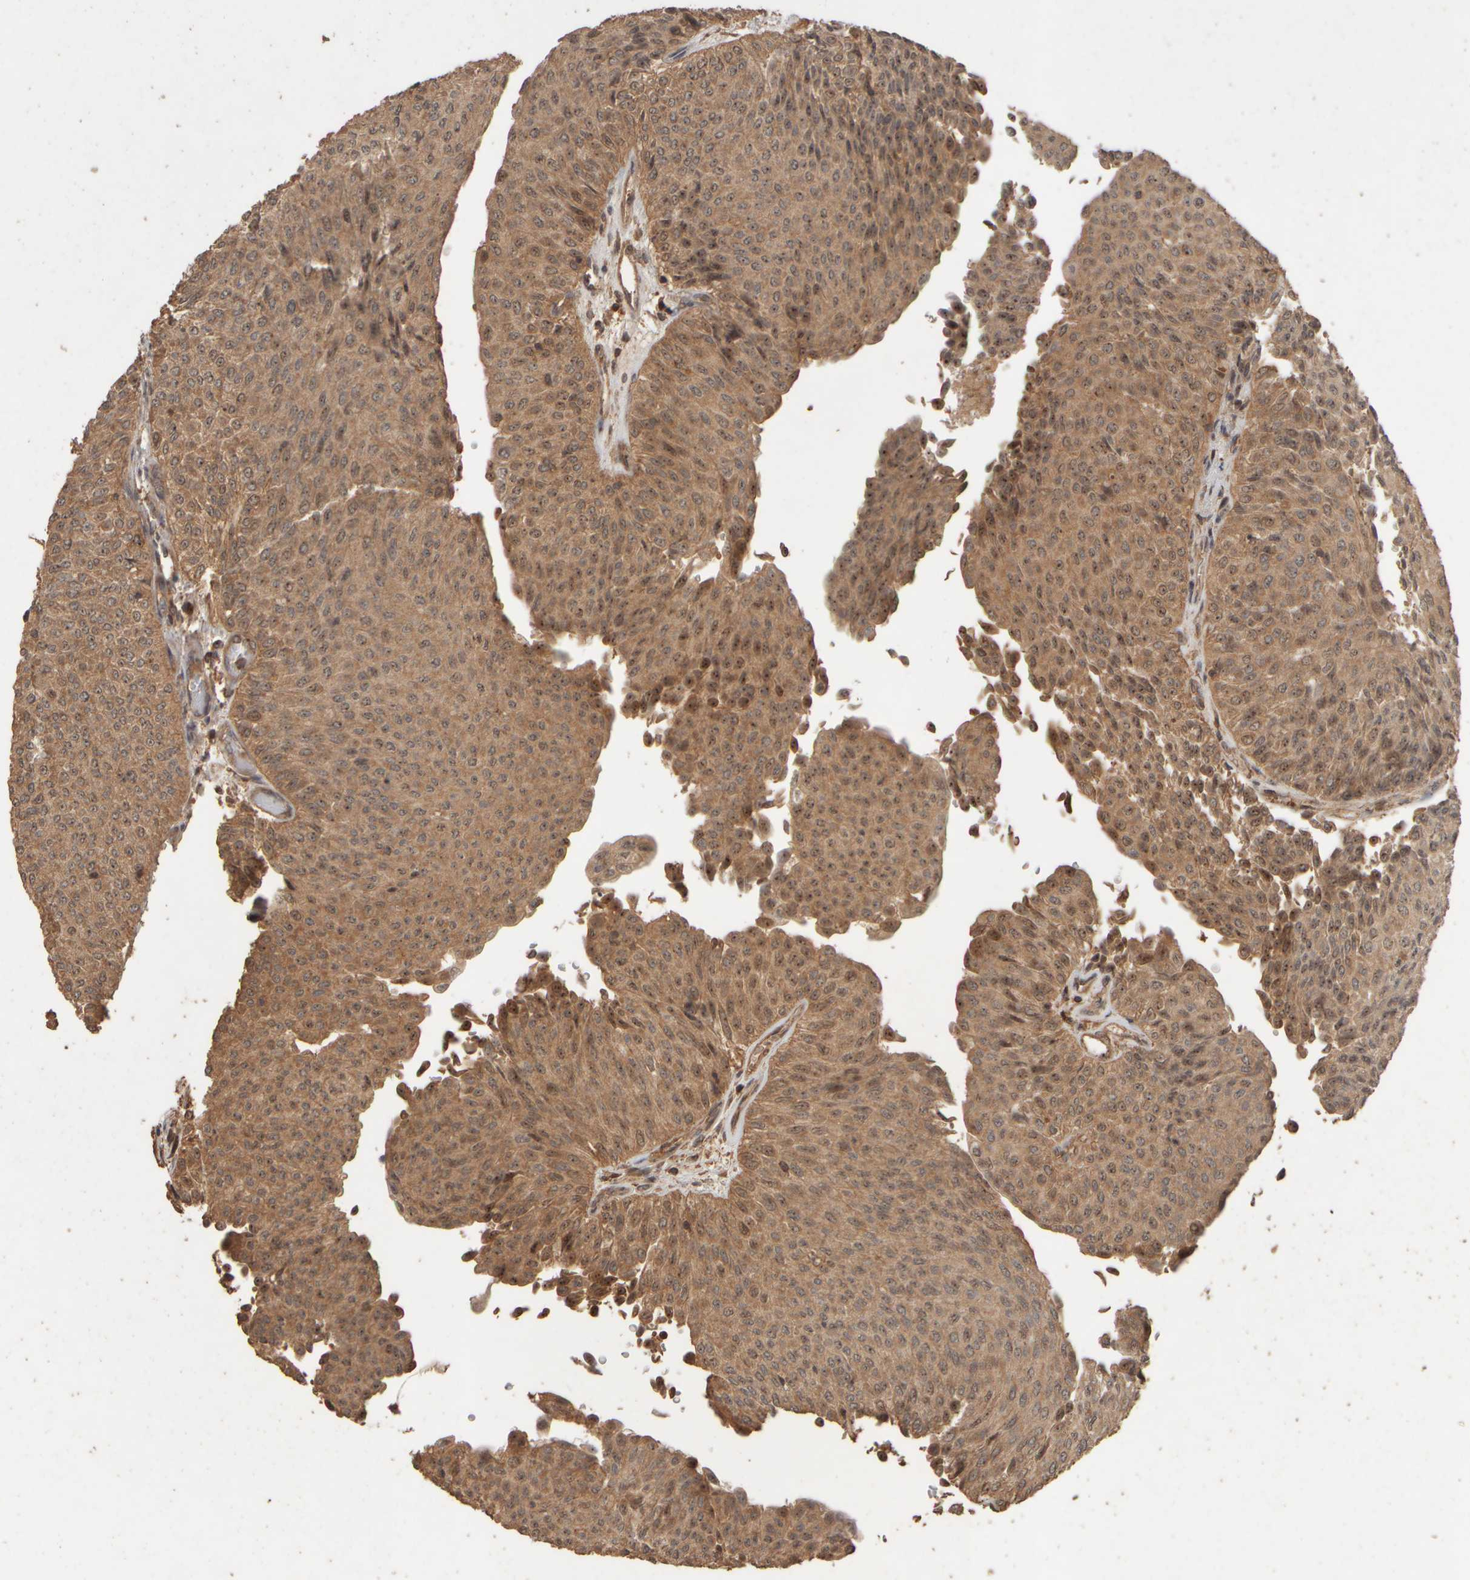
{"staining": {"intensity": "moderate", "quantity": ">75%", "location": "cytoplasmic/membranous,nuclear"}, "tissue": "urothelial cancer", "cell_type": "Tumor cells", "image_type": "cancer", "snomed": [{"axis": "morphology", "description": "Urothelial carcinoma, Low grade"}, {"axis": "topography", "description": "Urinary bladder"}], "caption": "High-power microscopy captured an immunohistochemistry (IHC) image of urothelial carcinoma (low-grade), revealing moderate cytoplasmic/membranous and nuclear staining in approximately >75% of tumor cells.", "gene": "SPHK1", "patient": {"sex": "male", "age": 78}}